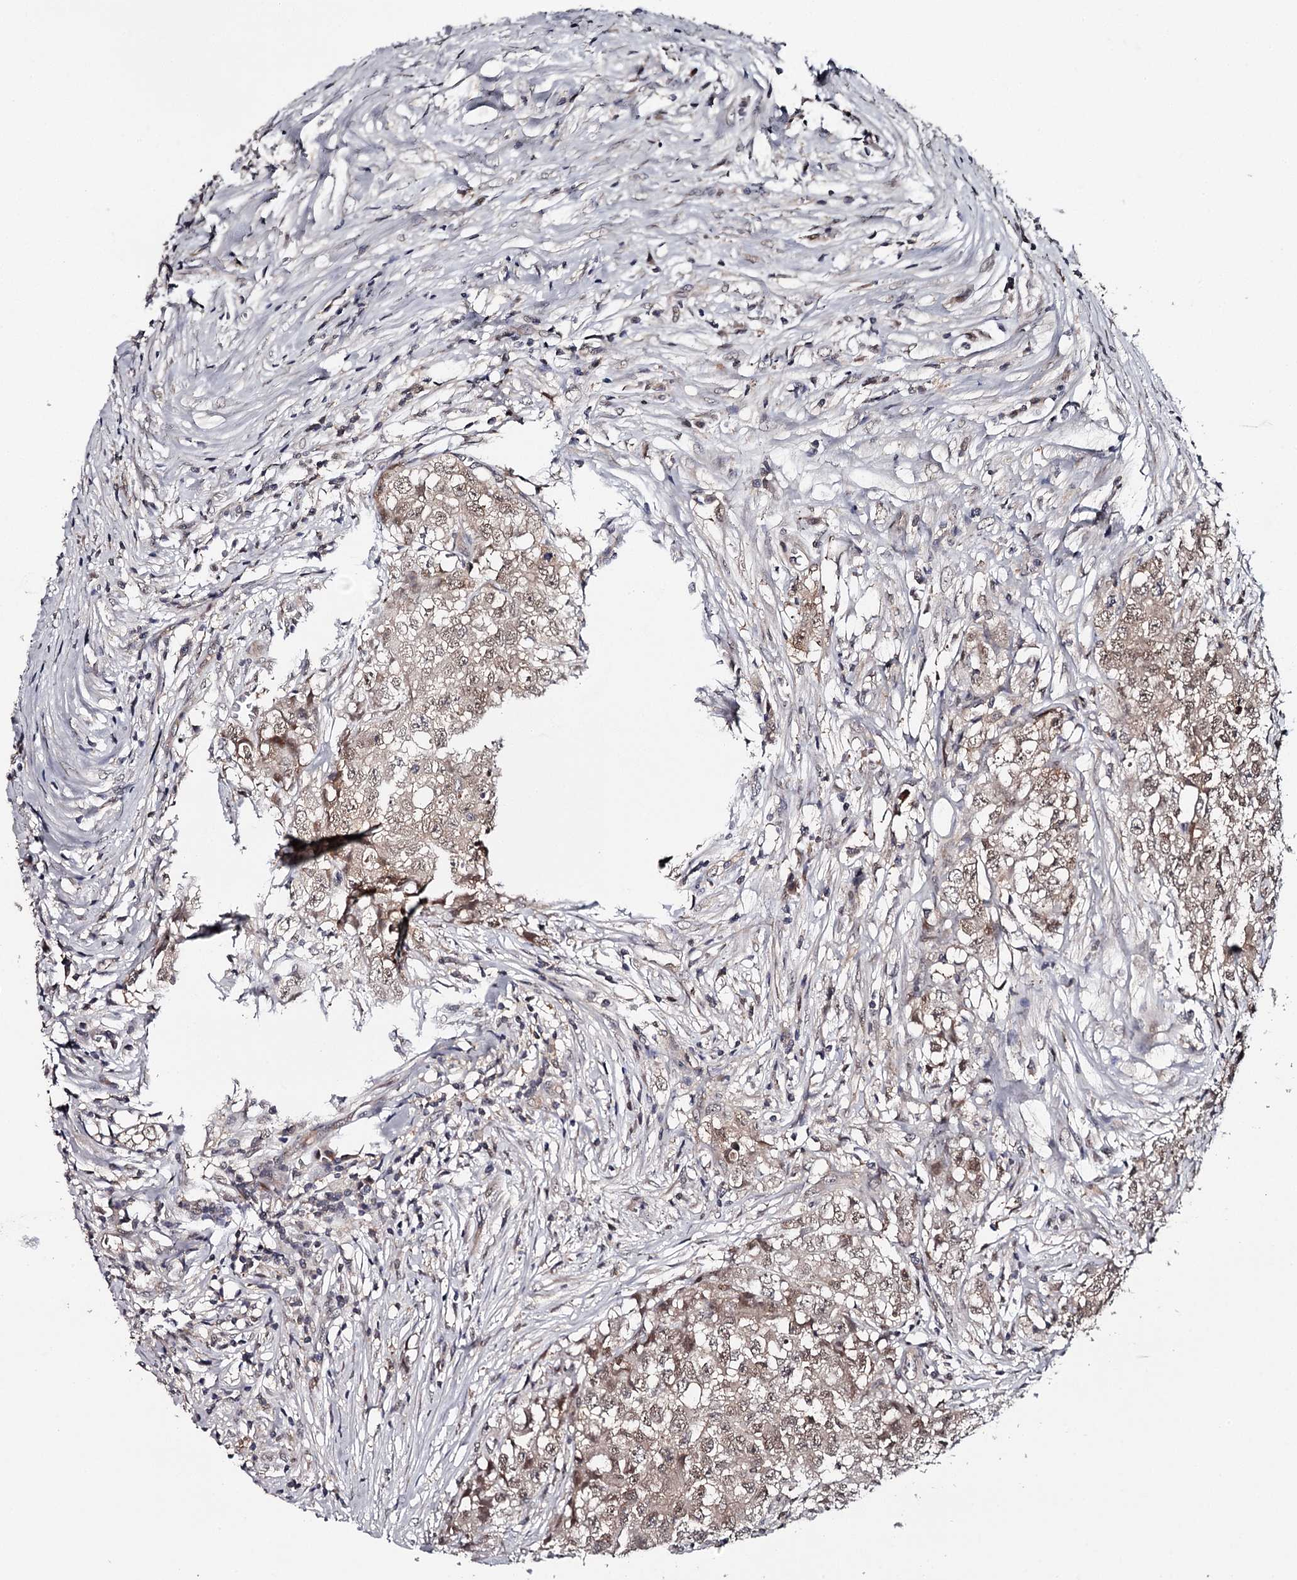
{"staining": {"intensity": "weak", "quantity": "25%-75%", "location": "cytoplasmic/membranous,nuclear"}, "tissue": "testis cancer", "cell_type": "Tumor cells", "image_type": "cancer", "snomed": [{"axis": "morphology", "description": "Seminoma, NOS"}, {"axis": "morphology", "description": "Carcinoma, Embryonal, NOS"}, {"axis": "topography", "description": "Testis"}], "caption": "A low amount of weak cytoplasmic/membranous and nuclear positivity is appreciated in about 25%-75% of tumor cells in seminoma (testis) tissue. The staining is performed using DAB (3,3'-diaminobenzidine) brown chromogen to label protein expression. The nuclei are counter-stained blue using hematoxylin.", "gene": "GTSF1", "patient": {"sex": "male", "age": 43}}